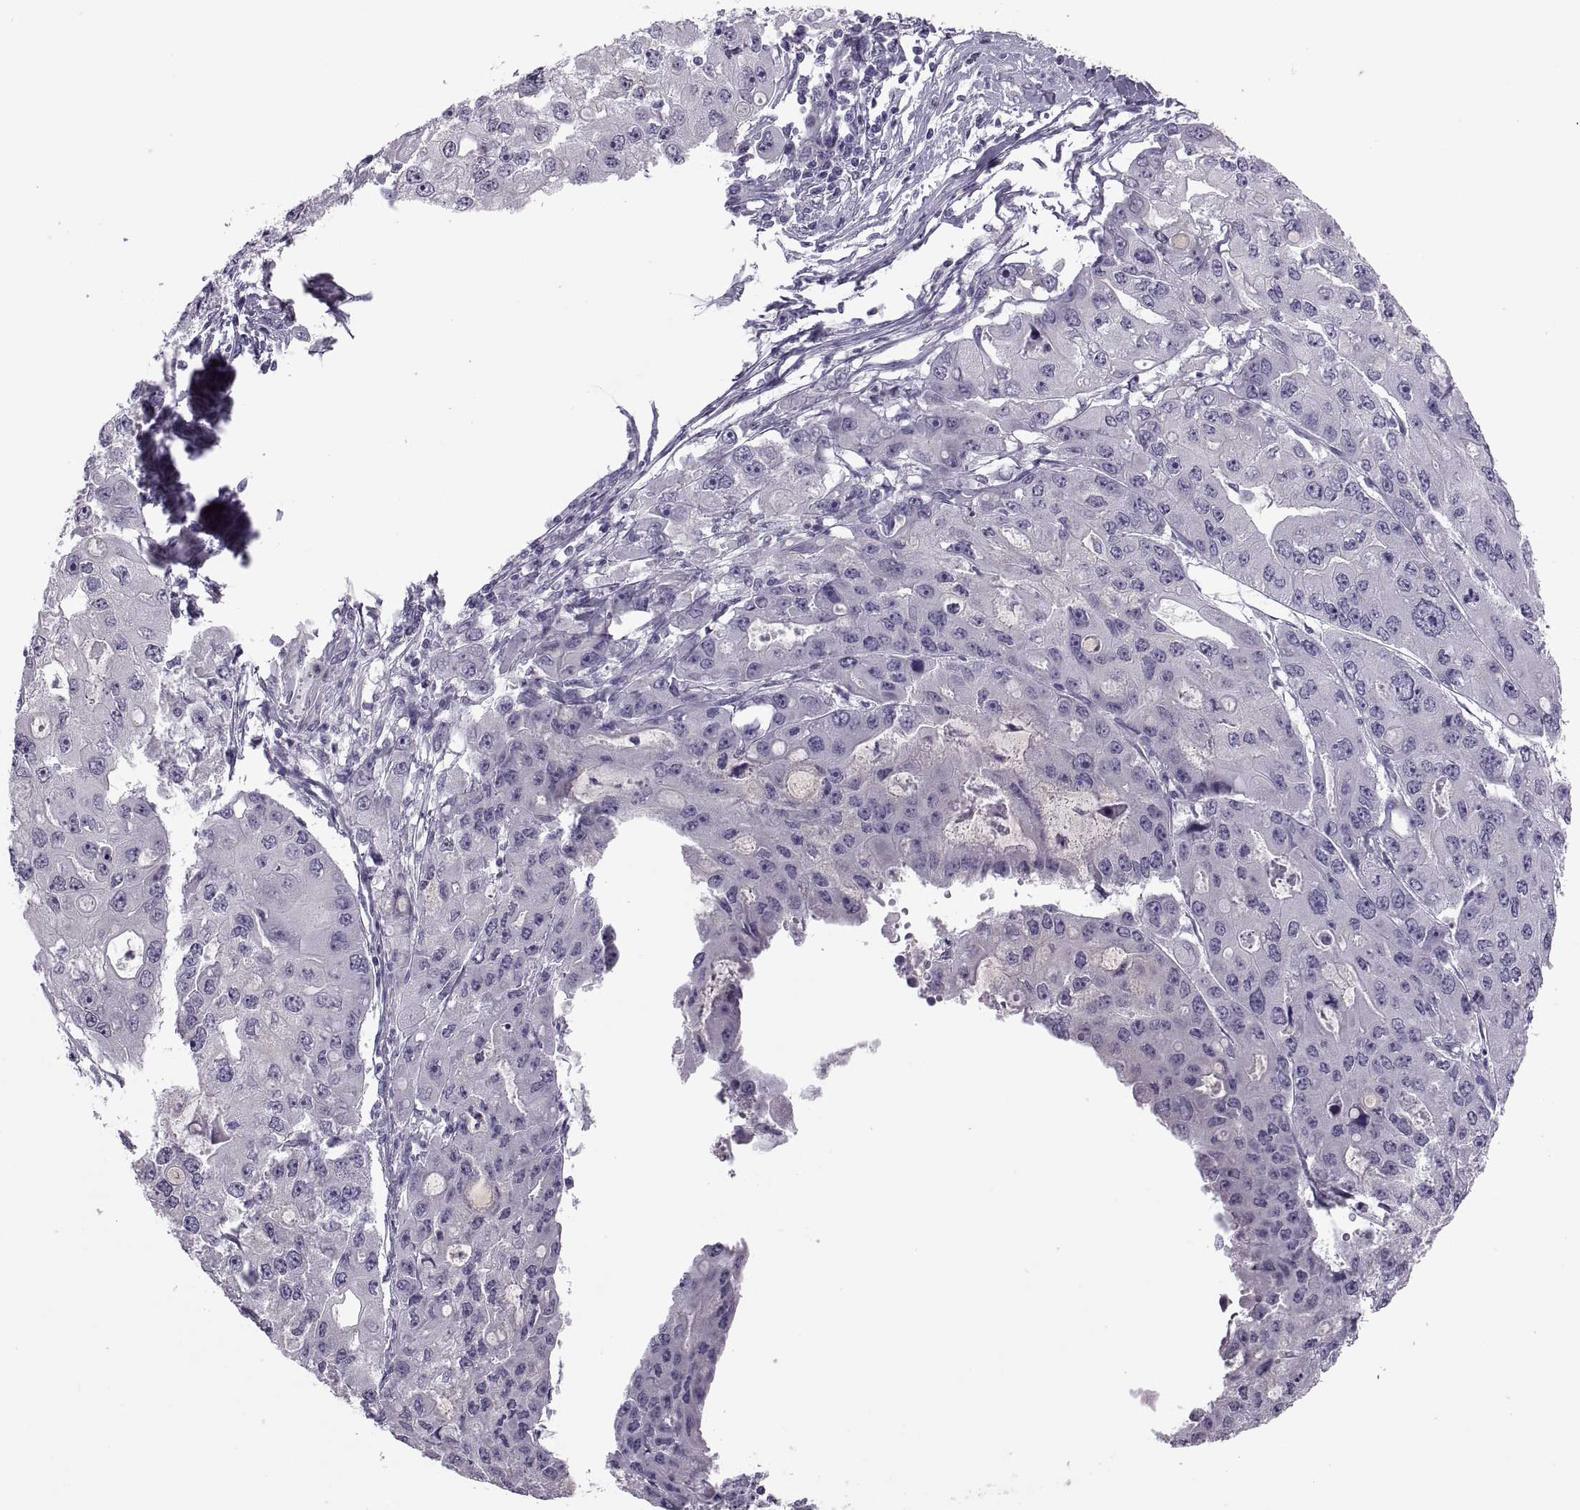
{"staining": {"intensity": "negative", "quantity": "none", "location": "none"}, "tissue": "ovarian cancer", "cell_type": "Tumor cells", "image_type": "cancer", "snomed": [{"axis": "morphology", "description": "Cystadenocarcinoma, serous, NOS"}, {"axis": "topography", "description": "Ovary"}], "caption": "Tumor cells show no significant staining in ovarian serous cystadenocarcinoma.", "gene": "ODF3", "patient": {"sex": "female", "age": 56}}